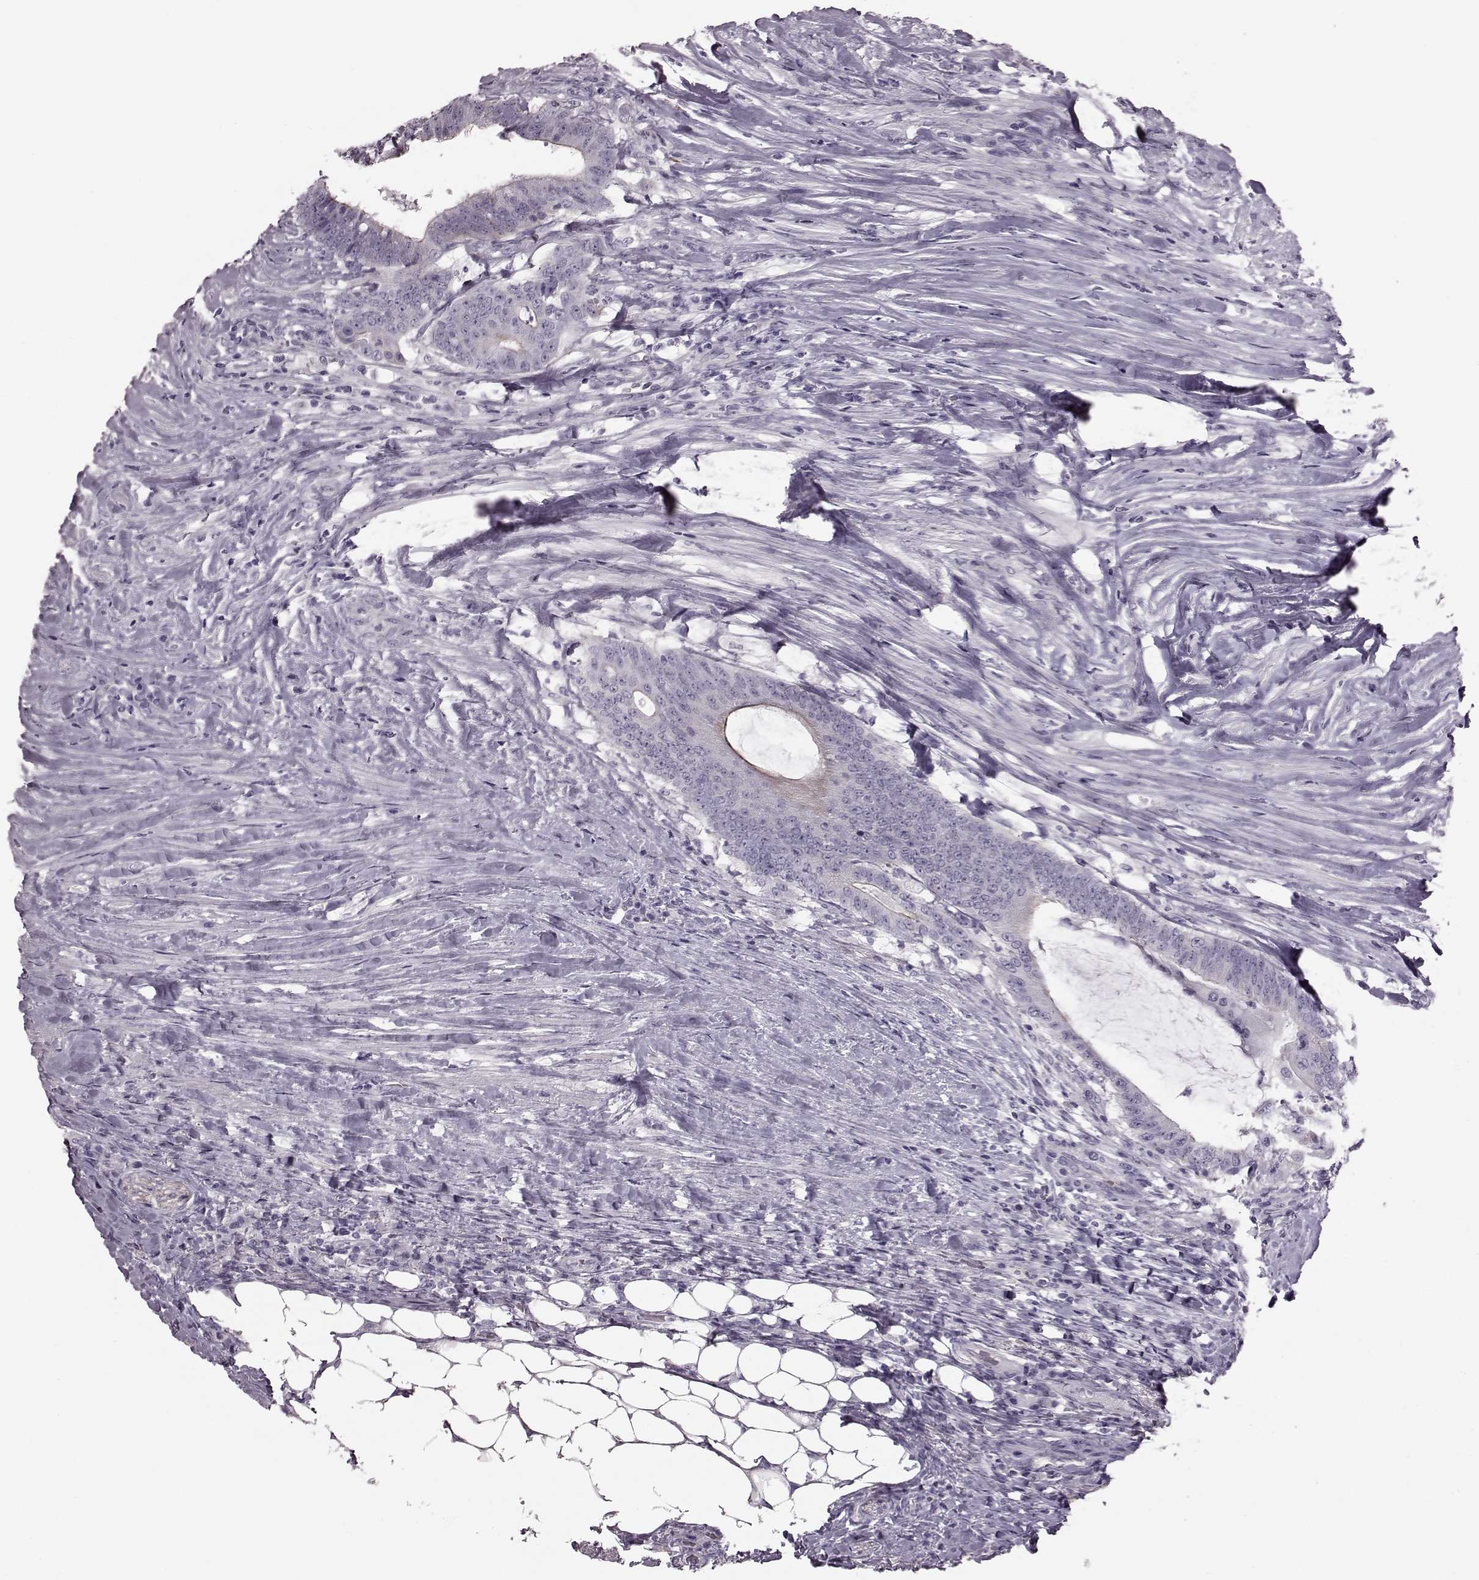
{"staining": {"intensity": "moderate", "quantity": "<25%", "location": "cytoplasmic/membranous"}, "tissue": "colorectal cancer", "cell_type": "Tumor cells", "image_type": "cancer", "snomed": [{"axis": "morphology", "description": "Adenocarcinoma, NOS"}, {"axis": "topography", "description": "Colon"}], "caption": "The histopathology image exhibits staining of colorectal cancer (adenocarcinoma), revealing moderate cytoplasmic/membranous protein expression (brown color) within tumor cells. The protein is stained brown, and the nuclei are stained in blue (DAB IHC with brightfield microscopy, high magnification).", "gene": "SNTG1", "patient": {"sex": "female", "age": 43}}